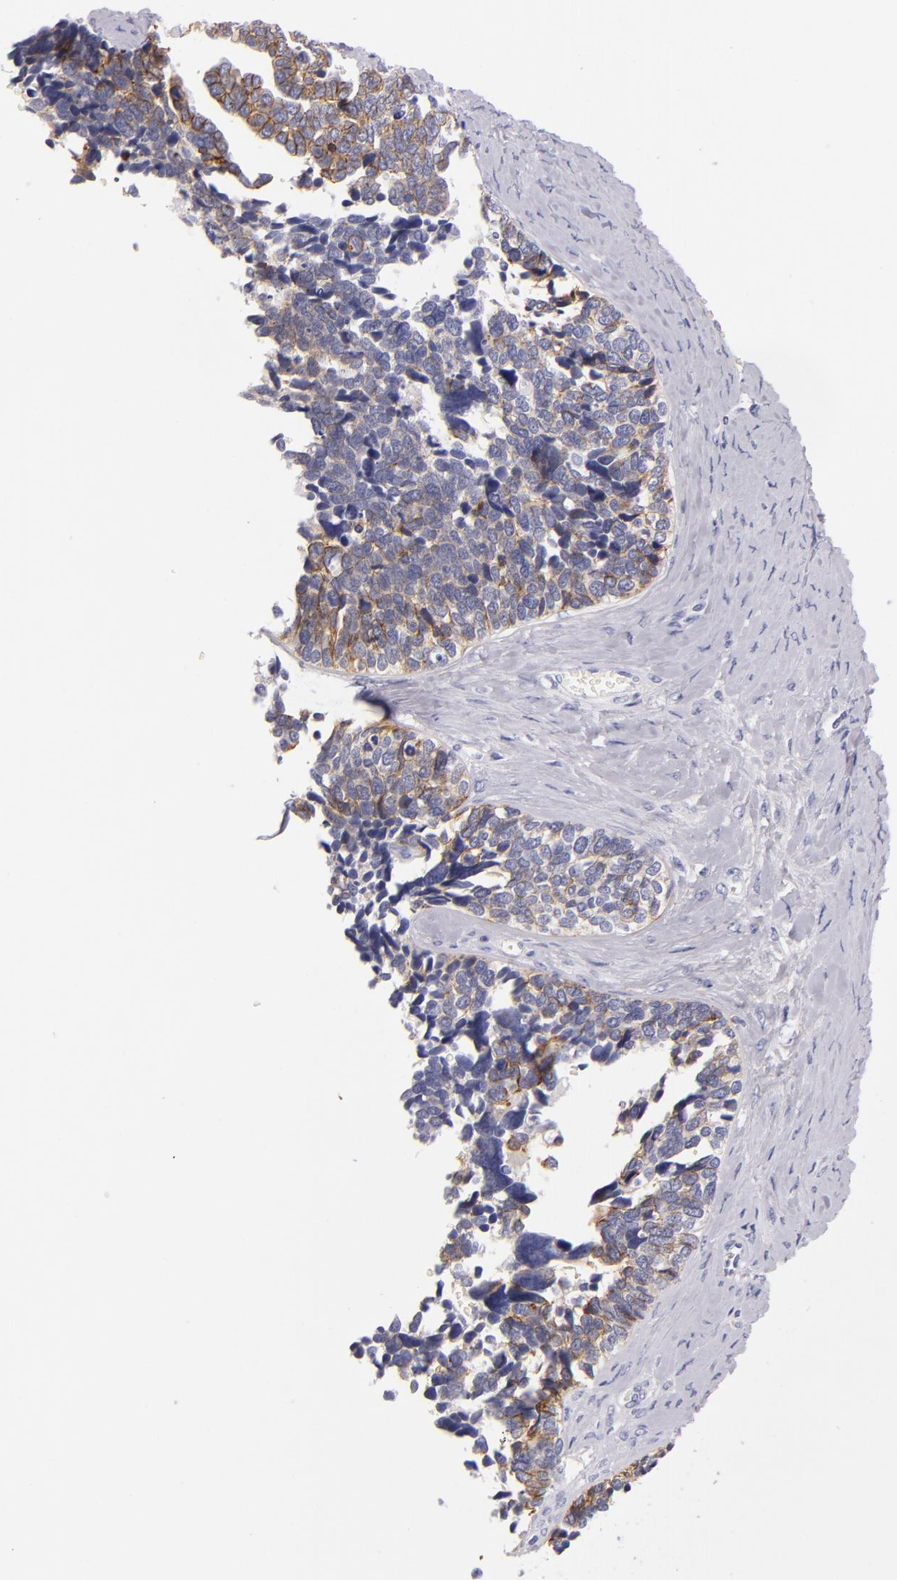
{"staining": {"intensity": "moderate", "quantity": "25%-75%", "location": "cytoplasmic/membranous"}, "tissue": "ovarian cancer", "cell_type": "Tumor cells", "image_type": "cancer", "snomed": [{"axis": "morphology", "description": "Cystadenocarcinoma, serous, NOS"}, {"axis": "topography", "description": "Ovary"}], "caption": "IHC staining of serous cystadenocarcinoma (ovarian), which shows medium levels of moderate cytoplasmic/membranous positivity in about 25%-75% of tumor cells indicating moderate cytoplasmic/membranous protein expression. The staining was performed using DAB (brown) for protein detection and nuclei were counterstained in hematoxylin (blue).", "gene": "CDH3", "patient": {"sex": "female", "age": 77}}